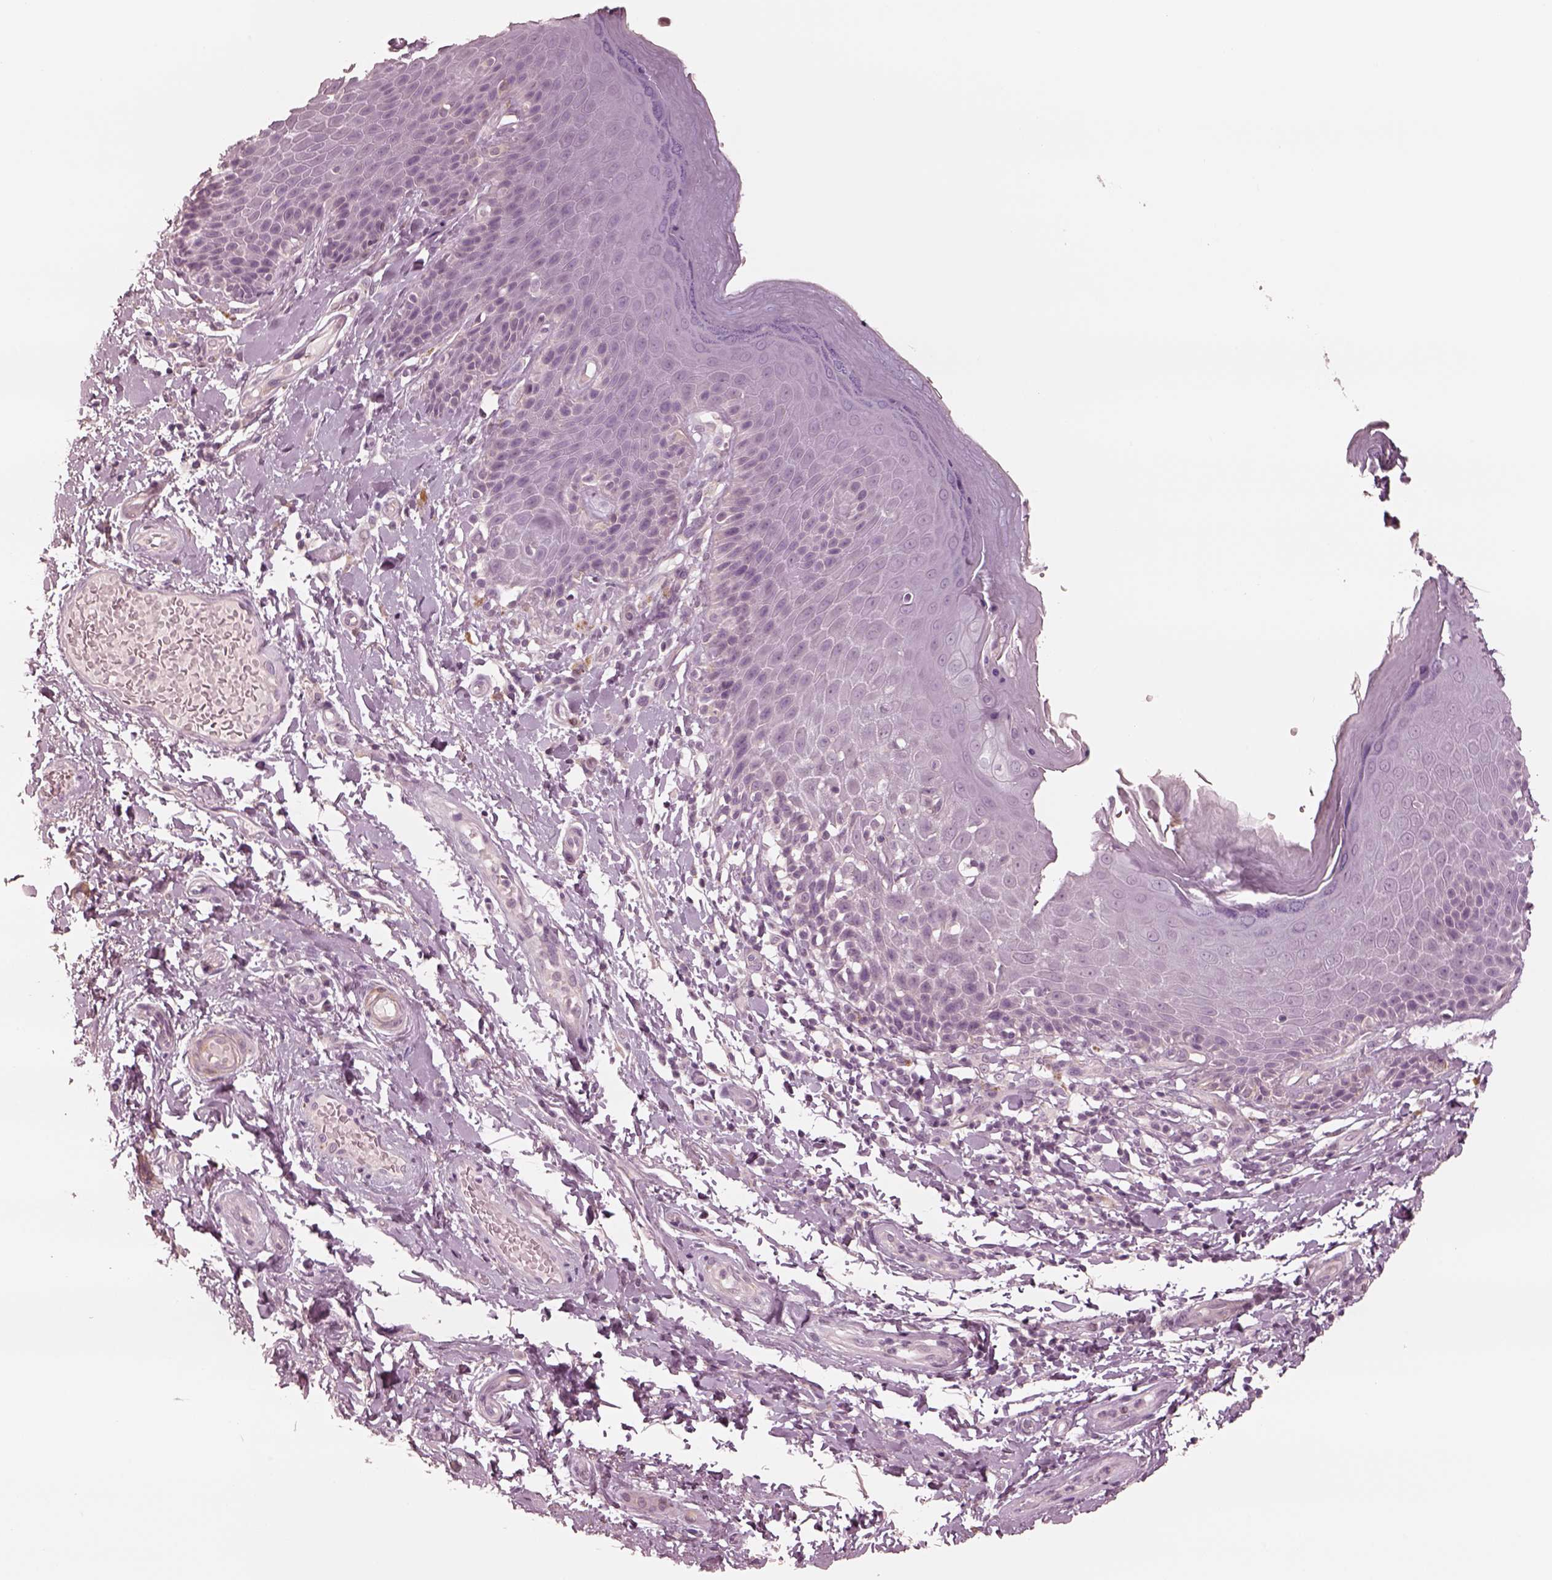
{"staining": {"intensity": "negative", "quantity": "none", "location": "none"}, "tissue": "skin", "cell_type": "Epidermal cells", "image_type": "normal", "snomed": [{"axis": "morphology", "description": "Normal tissue, NOS"}, {"axis": "topography", "description": "Anal"}, {"axis": "topography", "description": "Peripheral nerve tissue"}], "caption": "Immunohistochemistry histopathology image of unremarkable skin: human skin stained with DAB shows no significant protein positivity in epidermal cells. The staining was performed using DAB to visualize the protein expression in brown, while the nuclei were stained in blue with hematoxylin (Magnification: 20x).", "gene": "DNAAF9", "patient": {"sex": "male", "age": 51}}